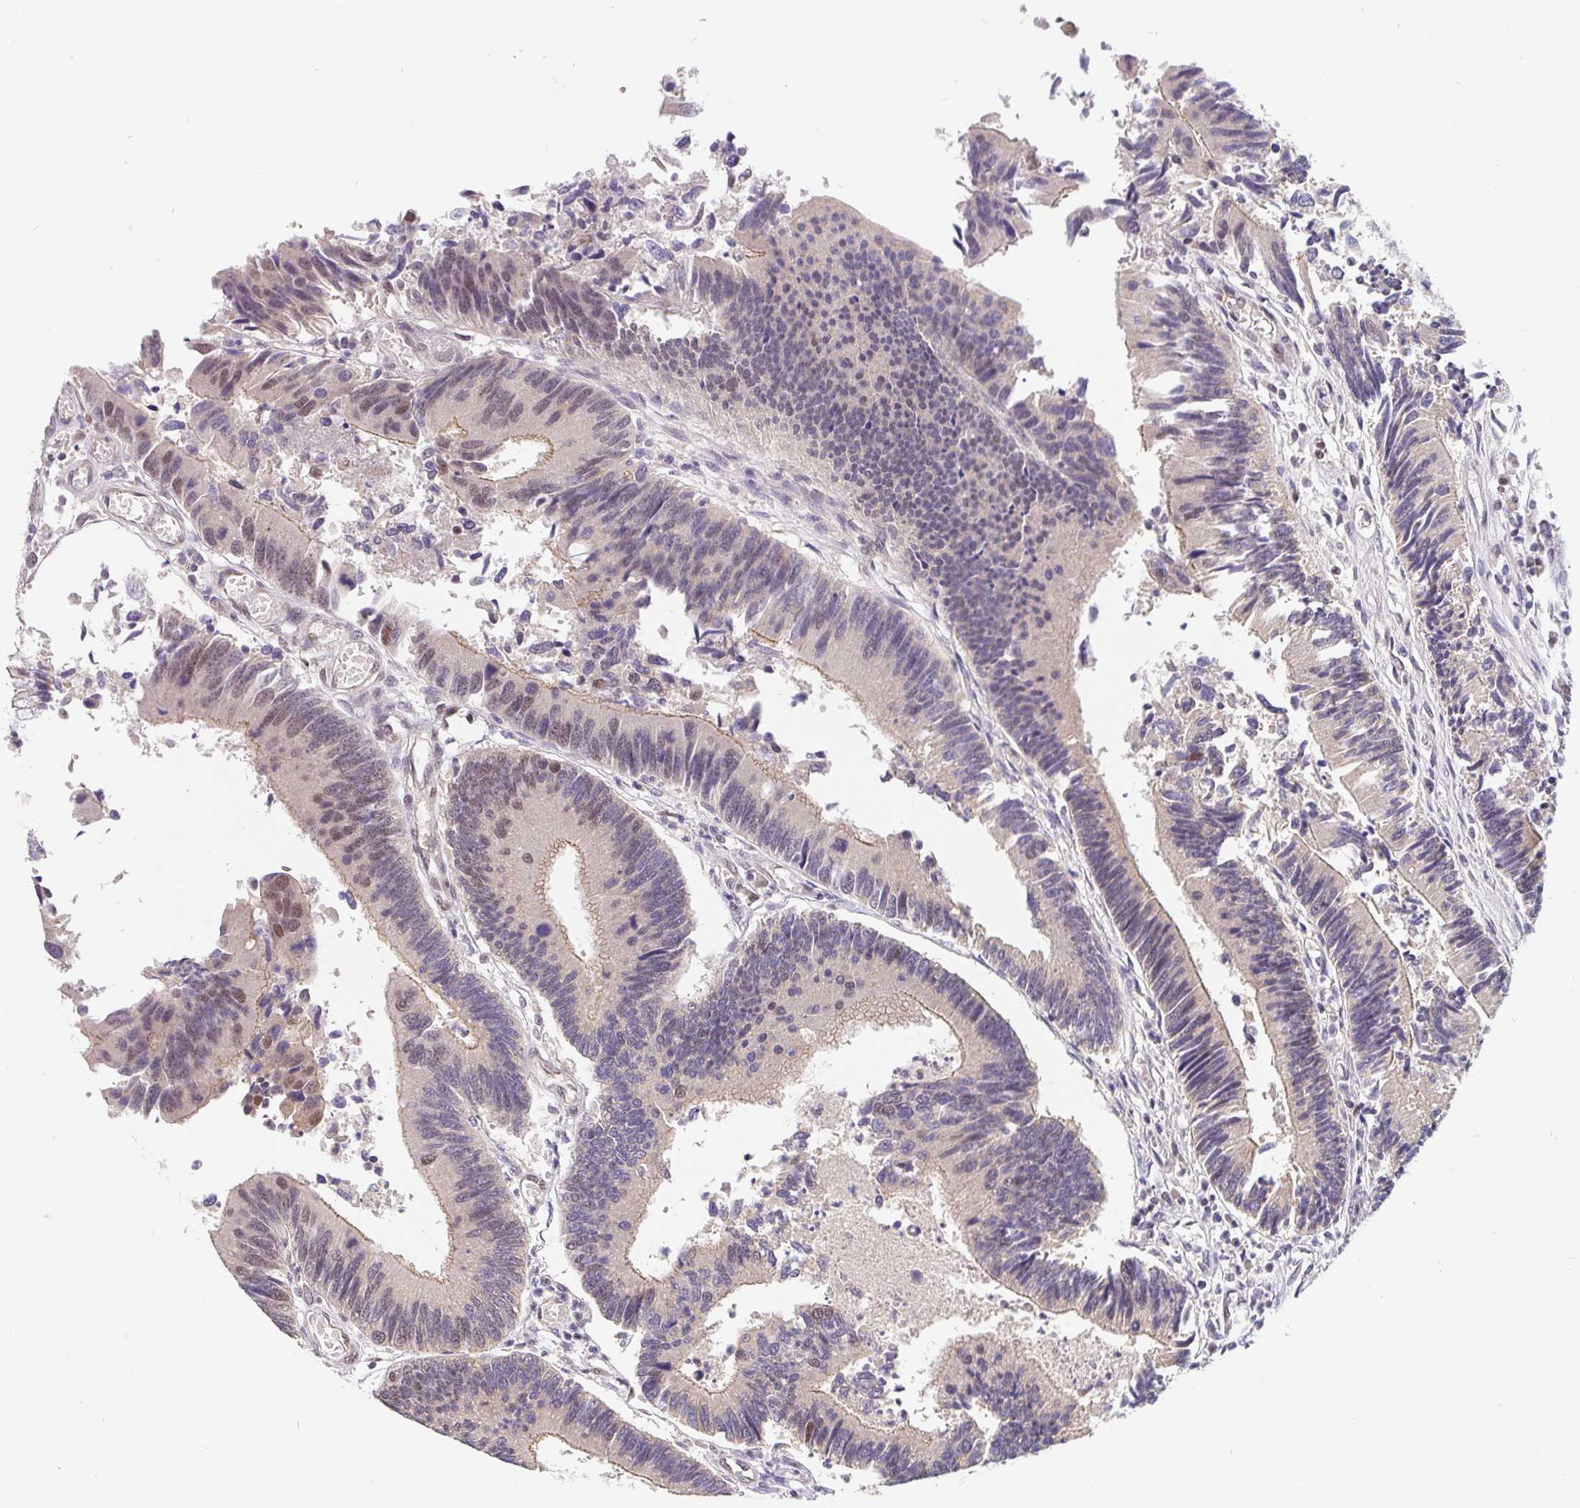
{"staining": {"intensity": "weak", "quantity": "25%-75%", "location": "cytoplasmic/membranous,nuclear"}, "tissue": "colorectal cancer", "cell_type": "Tumor cells", "image_type": "cancer", "snomed": [{"axis": "morphology", "description": "Adenocarcinoma, NOS"}, {"axis": "topography", "description": "Colon"}], "caption": "Adenocarcinoma (colorectal) stained with immunohistochemistry reveals weak cytoplasmic/membranous and nuclear positivity in approximately 25%-75% of tumor cells.", "gene": "POU2F1", "patient": {"sex": "female", "age": 67}}